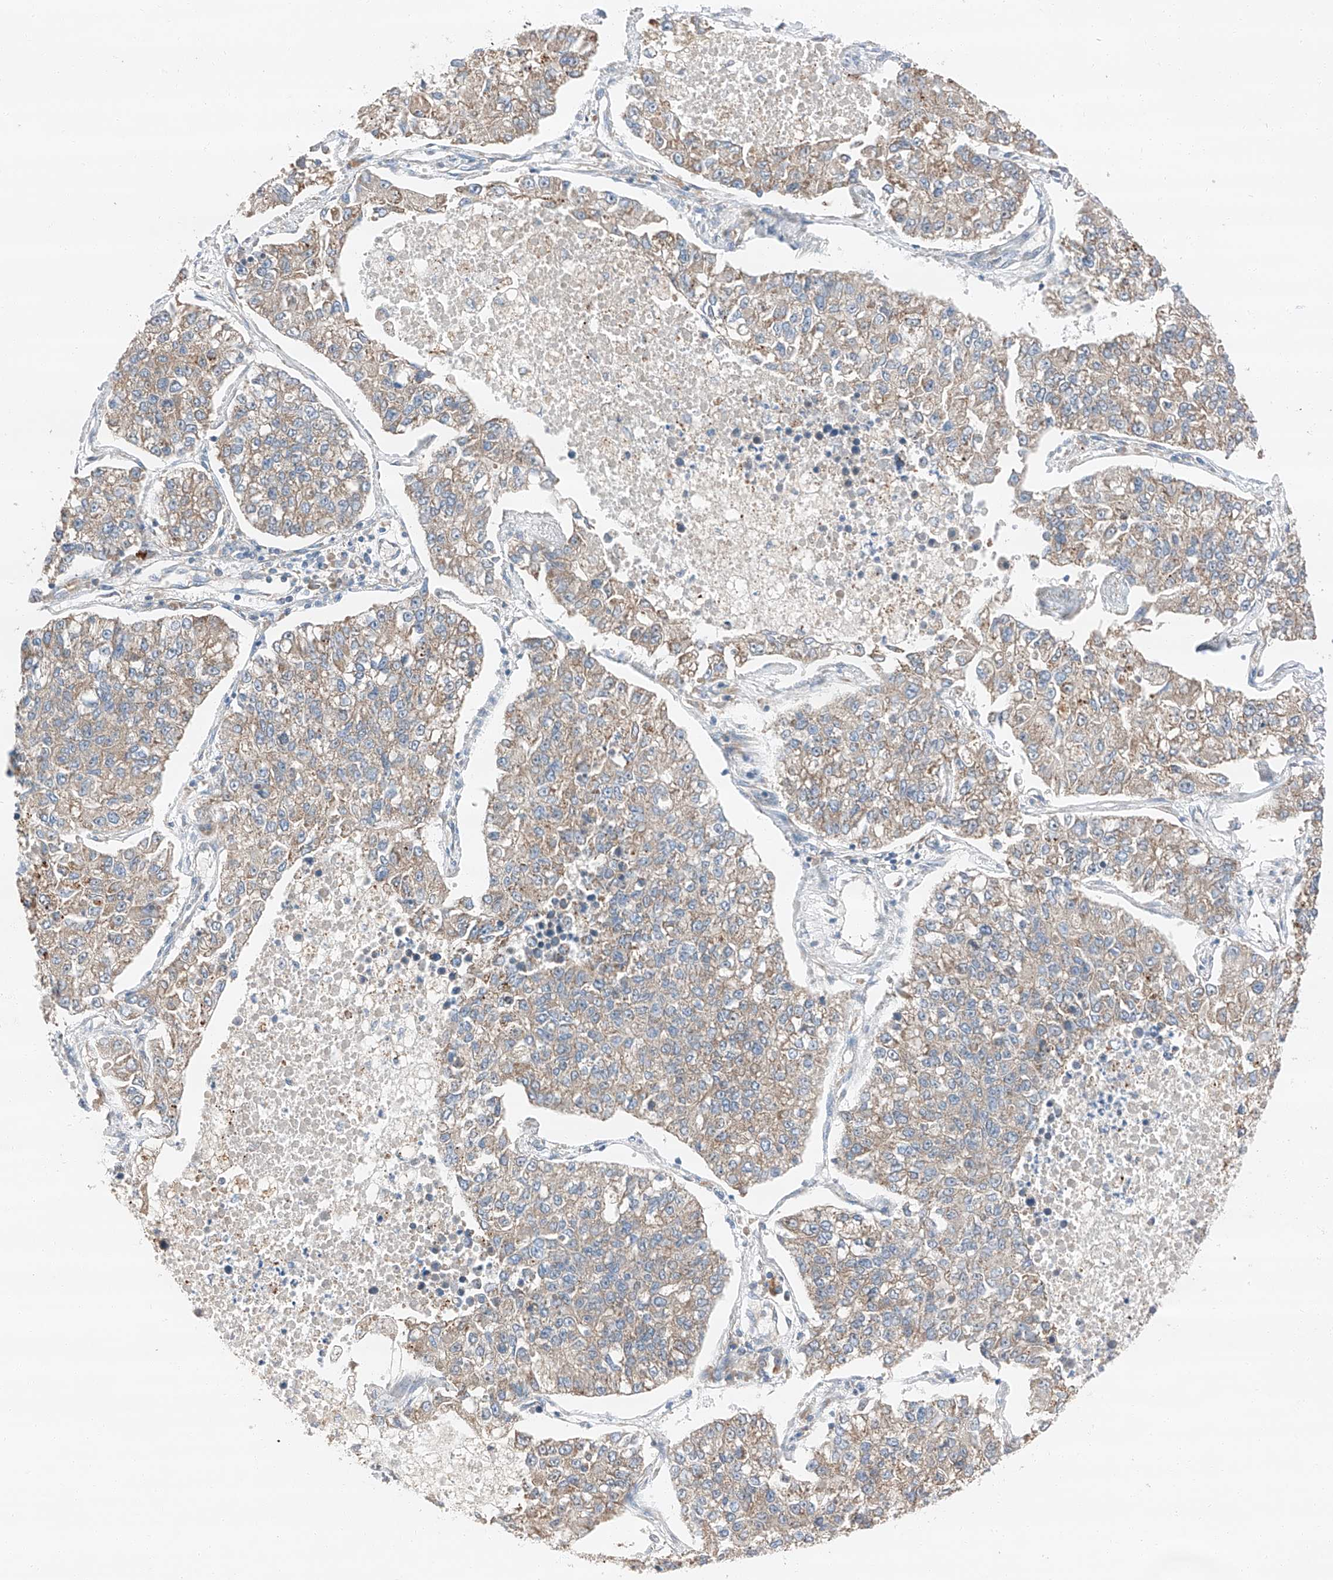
{"staining": {"intensity": "weak", "quantity": "25%-75%", "location": "cytoplasmic/membranous"}, "tissue": "lung cancer", "cell_type": "Tumor cells", "image_type": "cancer", "snomed": [{"axis": "morphology", "description": "Adenocarcinoma, NOS"}, {"axis": "topography", "description": "Lung"}], "caption": "This is an image of immunohistochemistry staining of lung cancer, which shows weak expression in the cytoplasmic/membranous of tumor cells.", "gene": "ZC3H15", "patient": {"sex": "male", "age": 49}}